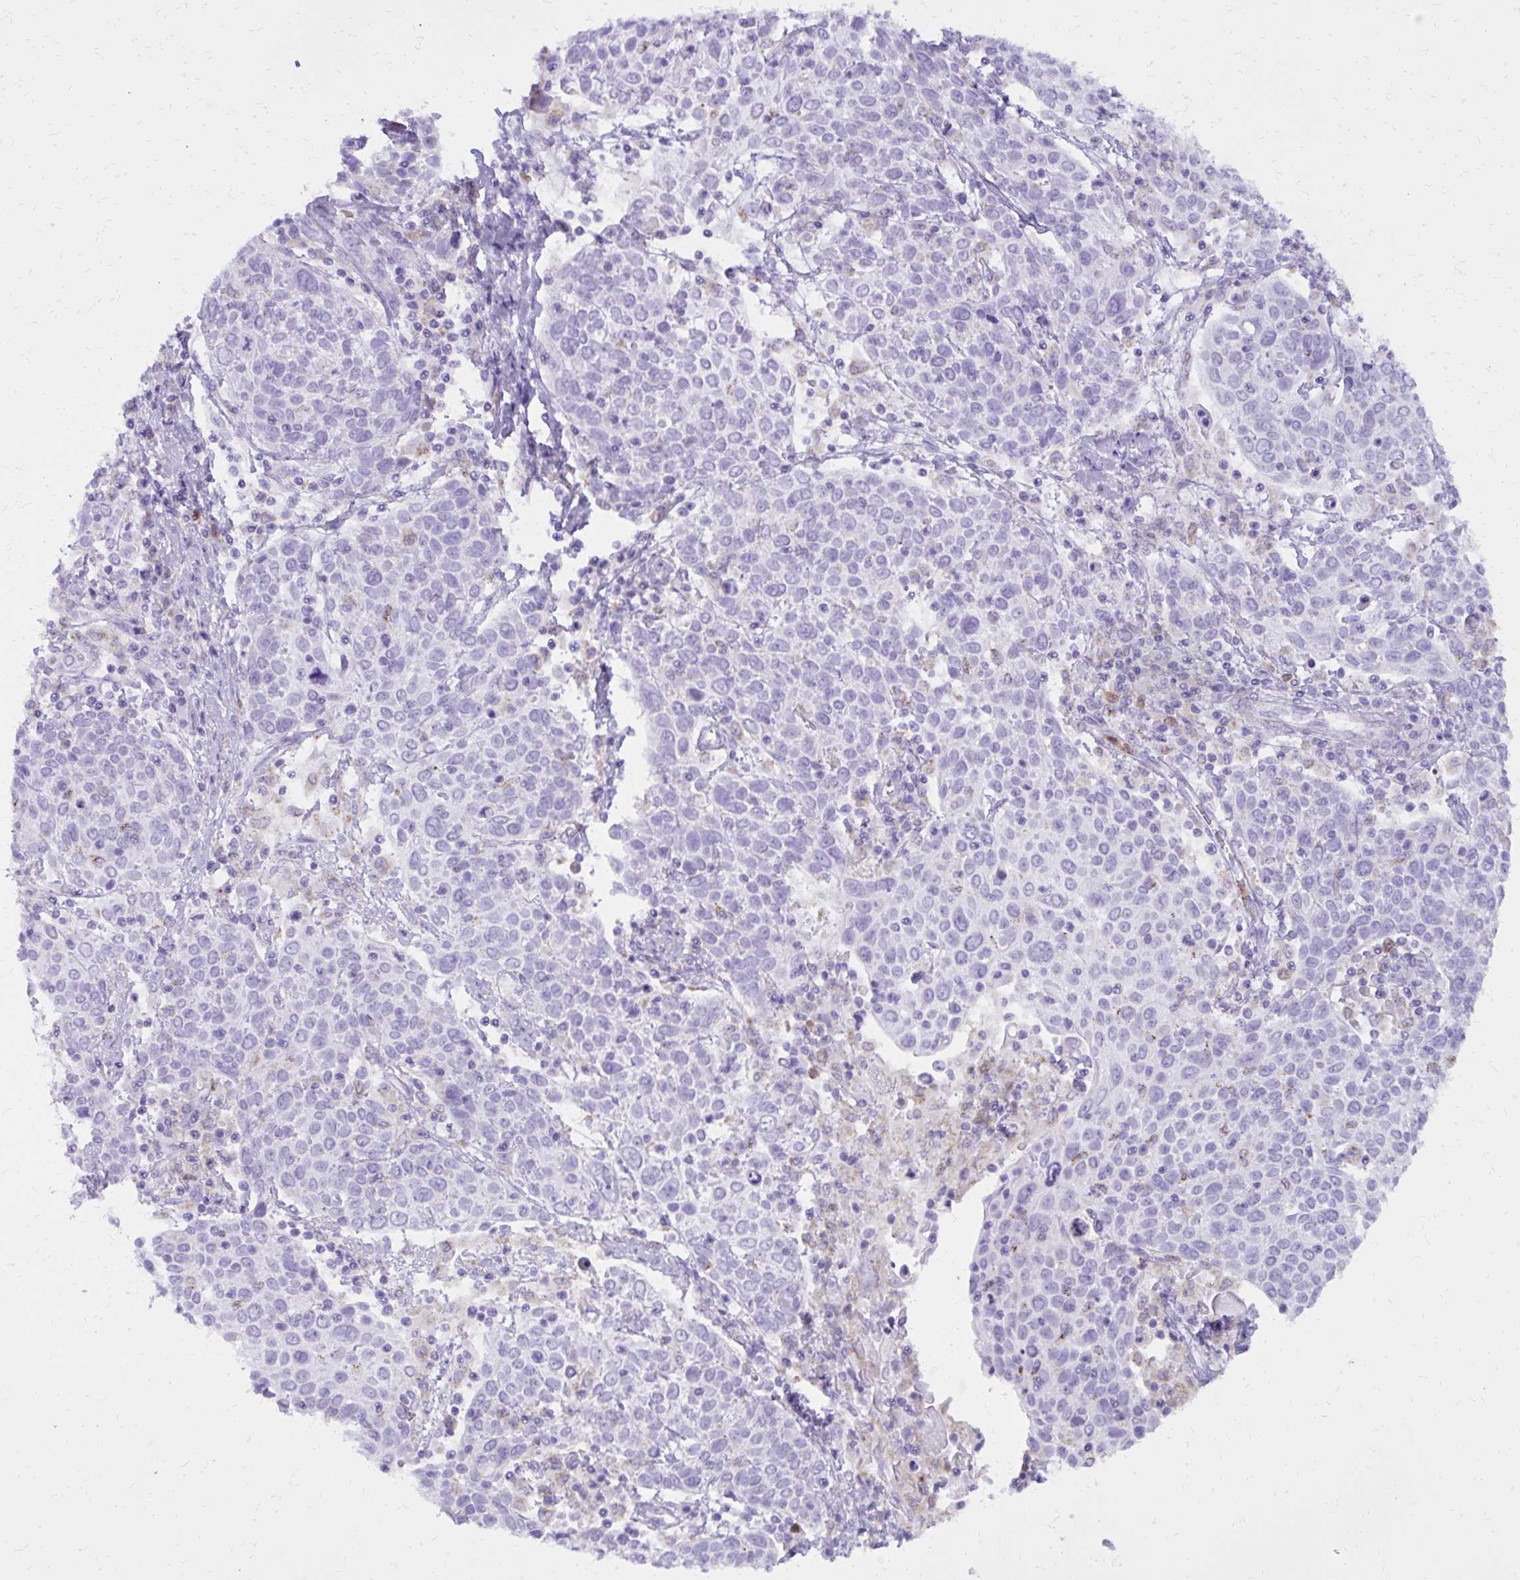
{"staining": {"intensity": "negative", "quantity": "none", "location": "none"}, "tissue": "cervical cancer", "cell_type": "Tumor cells", "image_type": "cancer", "snomed": [{"axis": "morphology", "description": "Squamous cell carcinoma, NOS"}, {"axis": "topography", "description": "Cervix"}], "caption": "Tumor cells are negative for protein expression in human squamous cell carcinoma (cervical).", "gene": "CAT", "patient": {"sex": "female", "age": 61}}